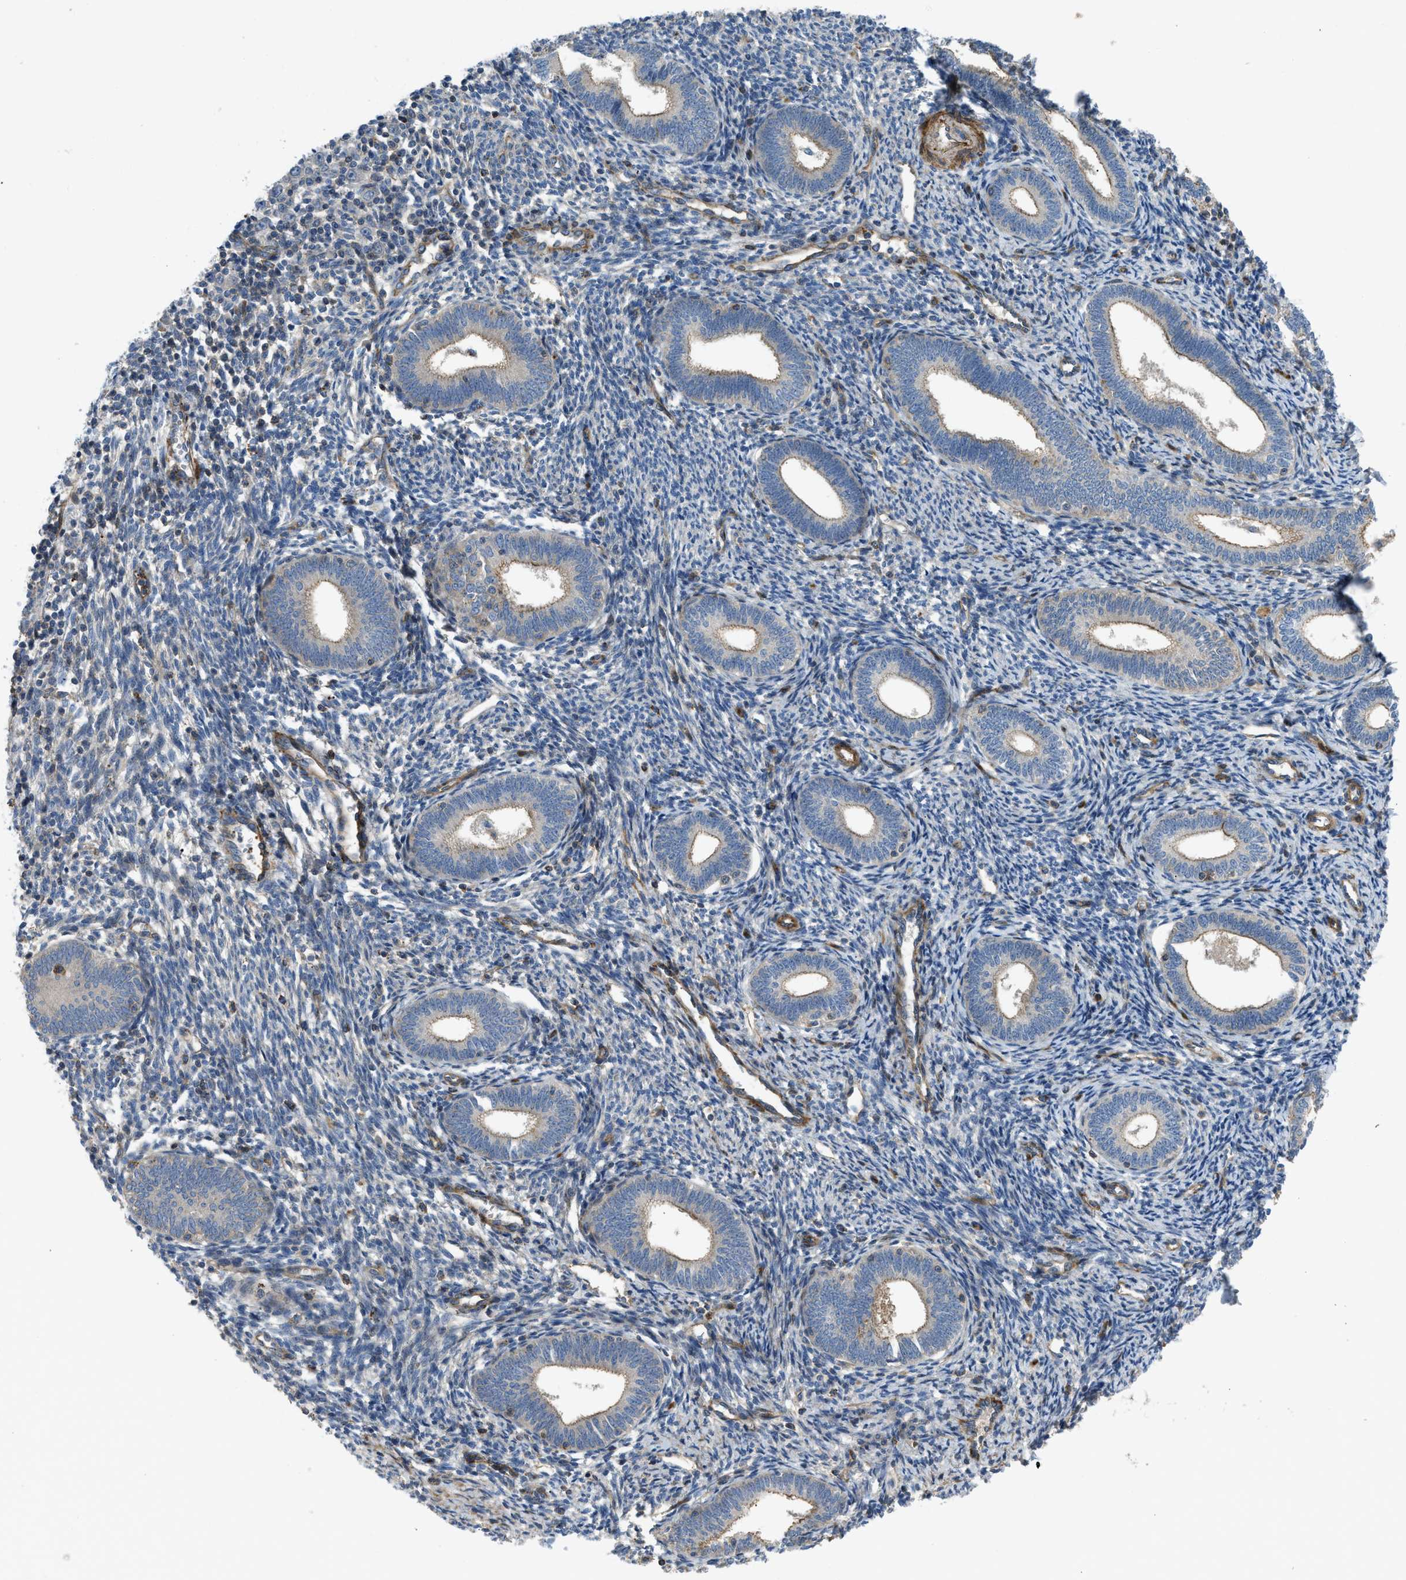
{"staining": {"intensity": "negative", "quantity": "none", "location": "none"}, "tissue": "endometrium", "cell_type": "Cells in endometrial stroma", "image_type": "normal", "snomed": [{"axis": "morphology", "description": "Normal tissue, NOS"}, {"axis": "topography", "description": "Endometrium"}], "caption": "This image is of benign endometrium stained with immunohistochemistry (IHC) to label a protein in brown with the nuclei are counter-stained blue. There is no expression in cells in endometrial stroma.", "gene": "NYNRIN", "patient": {"sex": "female", "age": 41}}